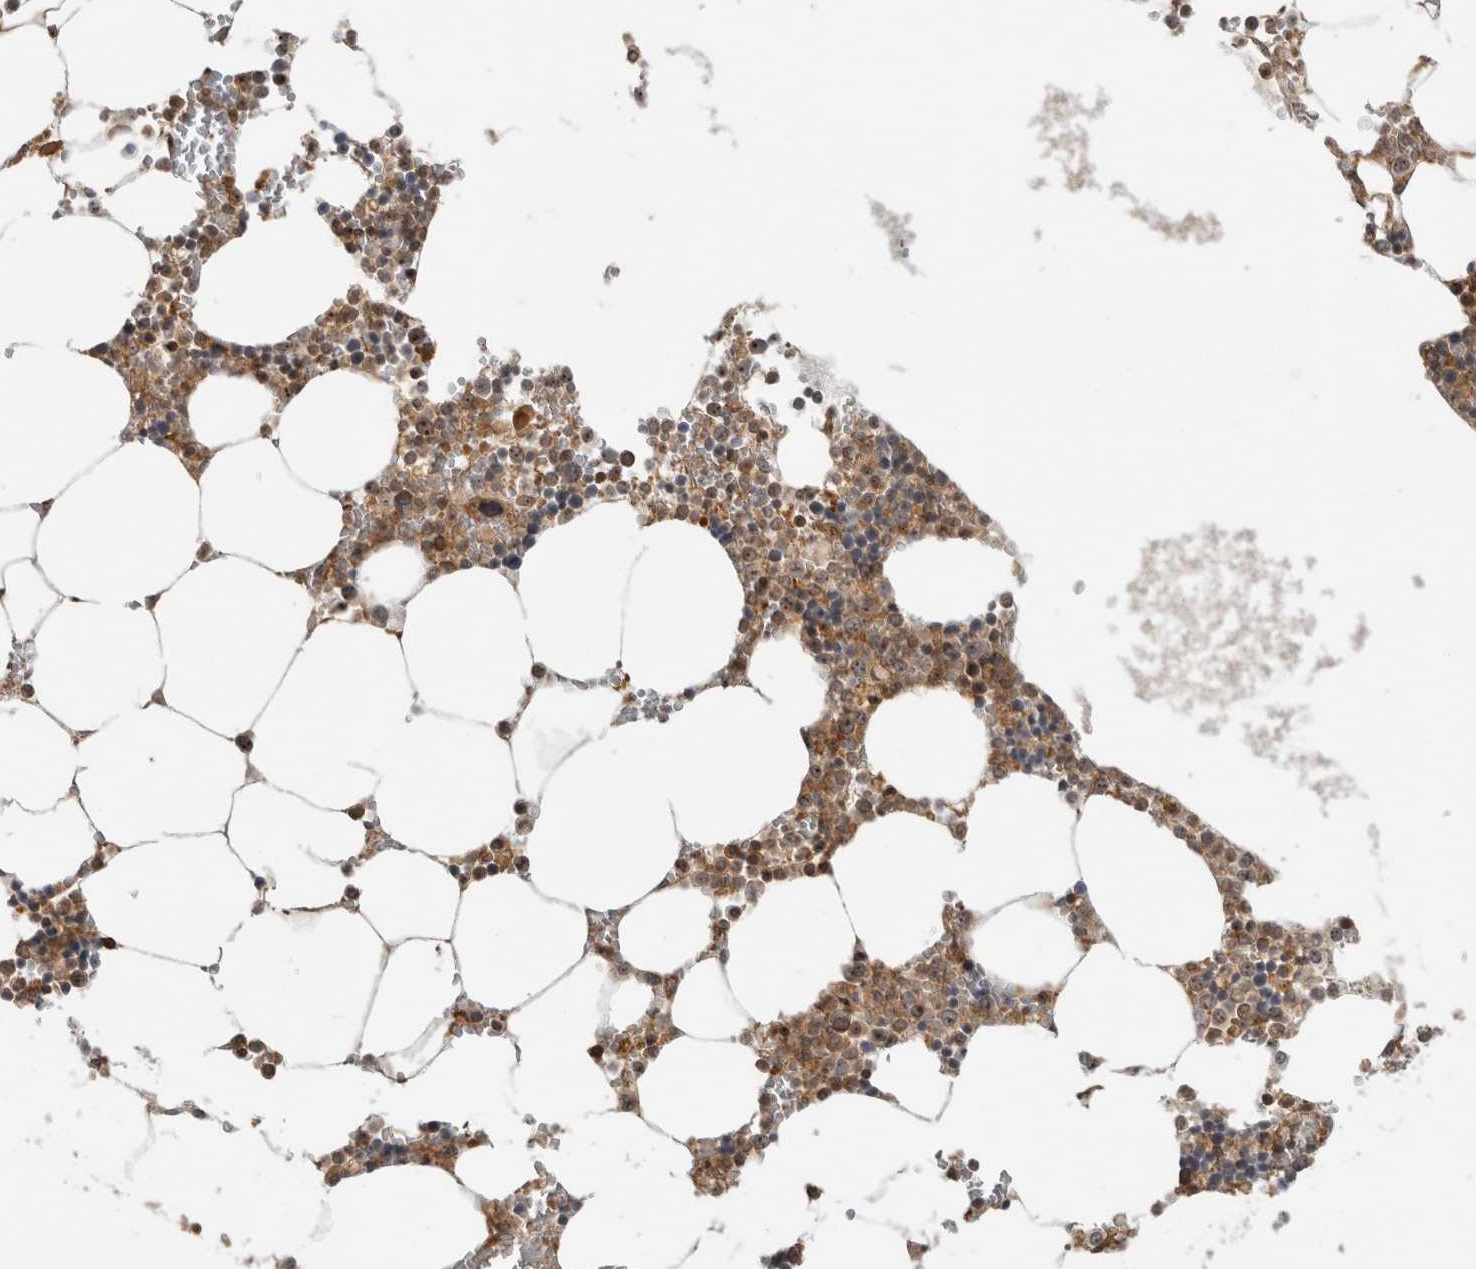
{"staining": {"intensity": "moderate", "quantity": ">75%", "location": "cytoplasmic/membranous,nuclear"}, "tissue": "bone marrow", "cell_type": "Hematopoietic cells", "image_type": "normal", "snomed": [{"axis": "morphology", "description": "Normal tissue, NOS"}, {"axis": "topography", "description": "Bone marrow"}], "caption": "Bone marrow stained for a protein reveals moderate cytoplasmic/membranous,nuclear positivity in hematopoietic cells. The staining was performed using DAB (3,3'-diaminobenzidine), with brown indicating positive protein expression. Nuclei are stained blue with hematoxylin.", "gene": "WASF2", "patient": {"sex": "male", "age": 70}}